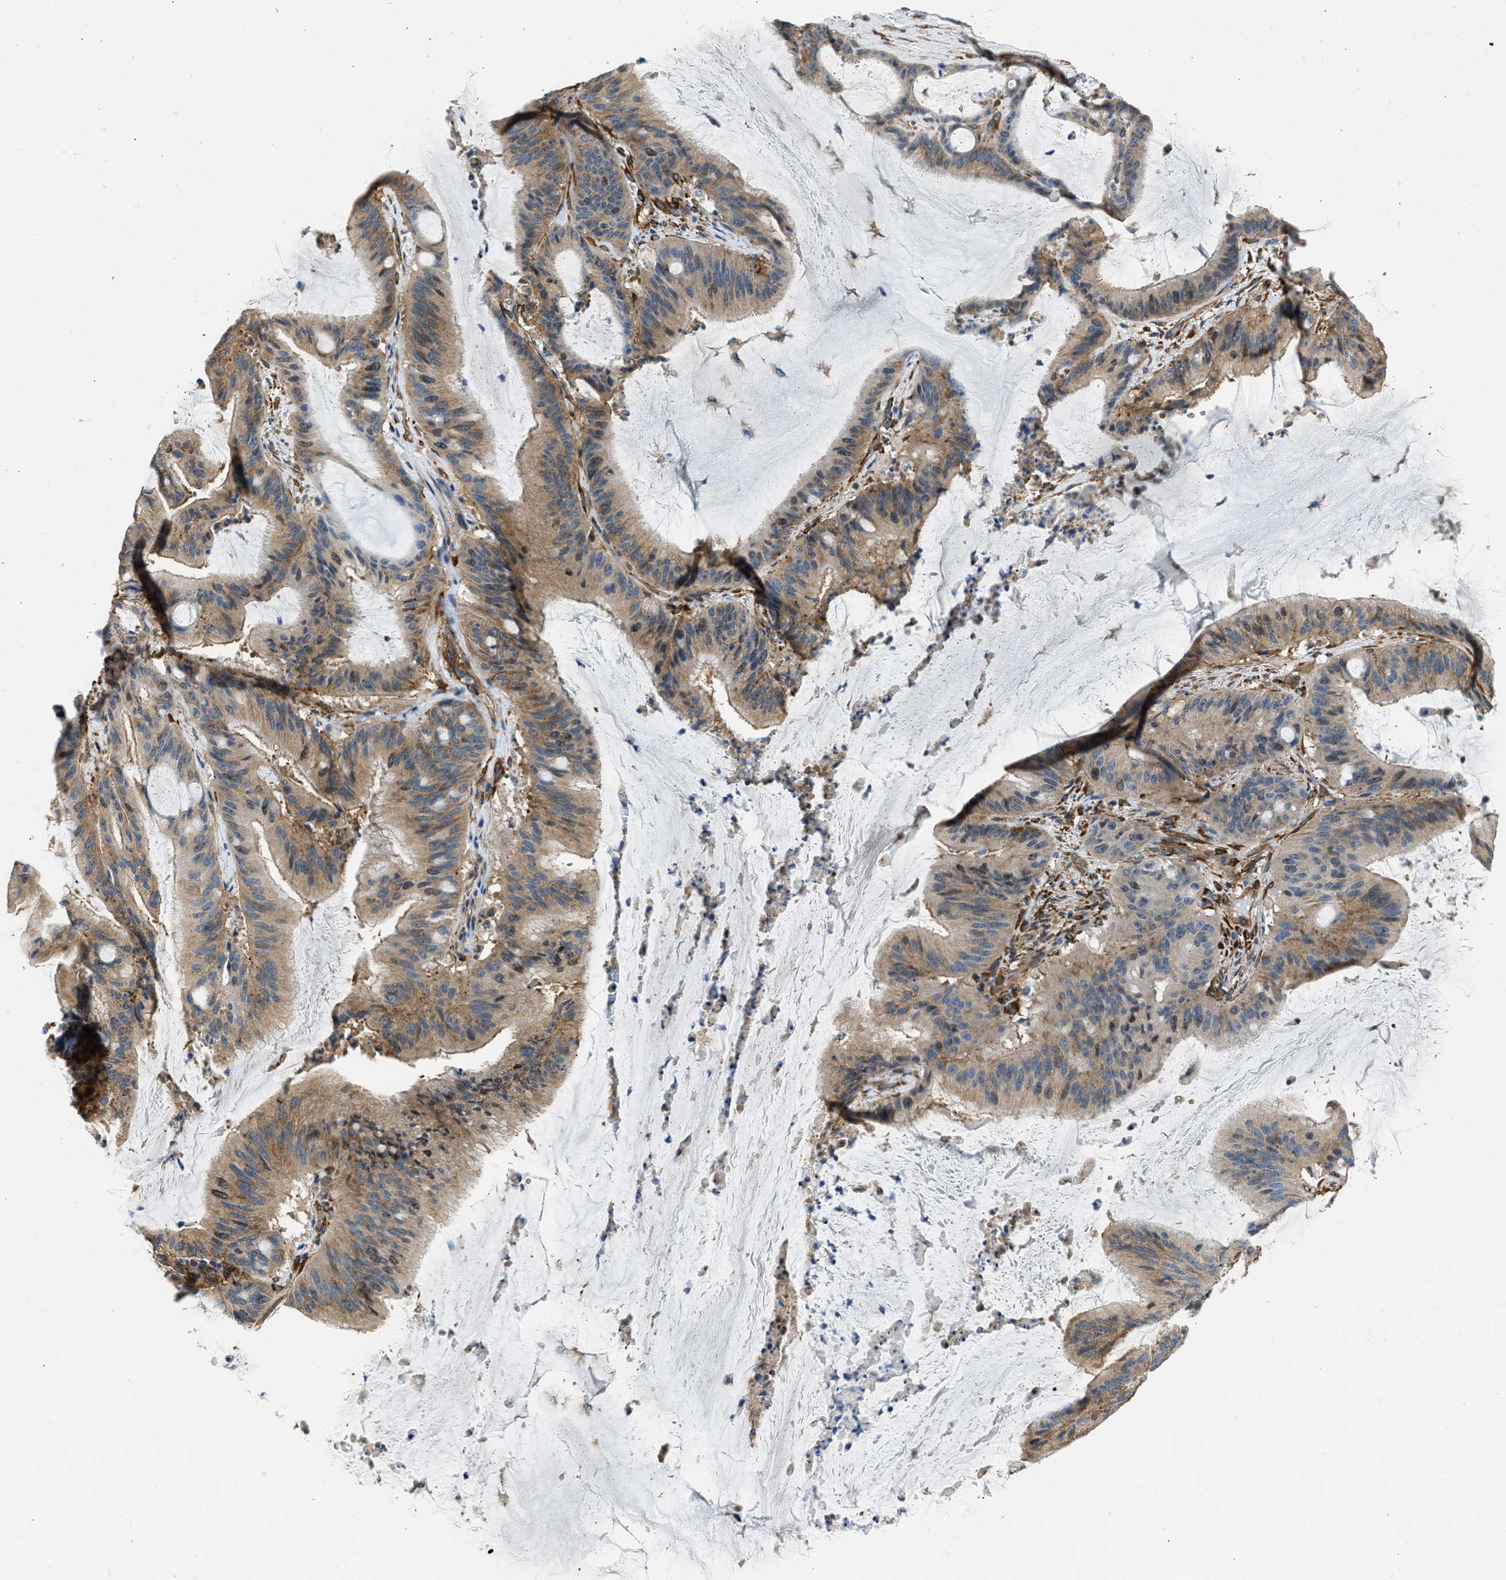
{"staining": {"intensity": "moderate", "quantity": ">75%", "location": "cytoplasmic/membranous"}, "tissue": "liver cancer", "cell_type": "Tumor cells", "image_type": "cancer", "snomed": [{"axis": "morphology", "description": "Normal tissue, NOS"}, {"axis": "morphology", "description": "Cholangiocarcinoma"}, {"axis": "topography", "description": "Liver"}, {"axis": "topography", "description": "Peripheral nerve tissue"}], "caption": "A brown stain highlights moderate cytoplasmic/membranous expression of a protein in cholangiocarcinoma (liver) tumor cells.", "gene": "SEPTIN2", "patient": {"sex": "female", "age": 73}}